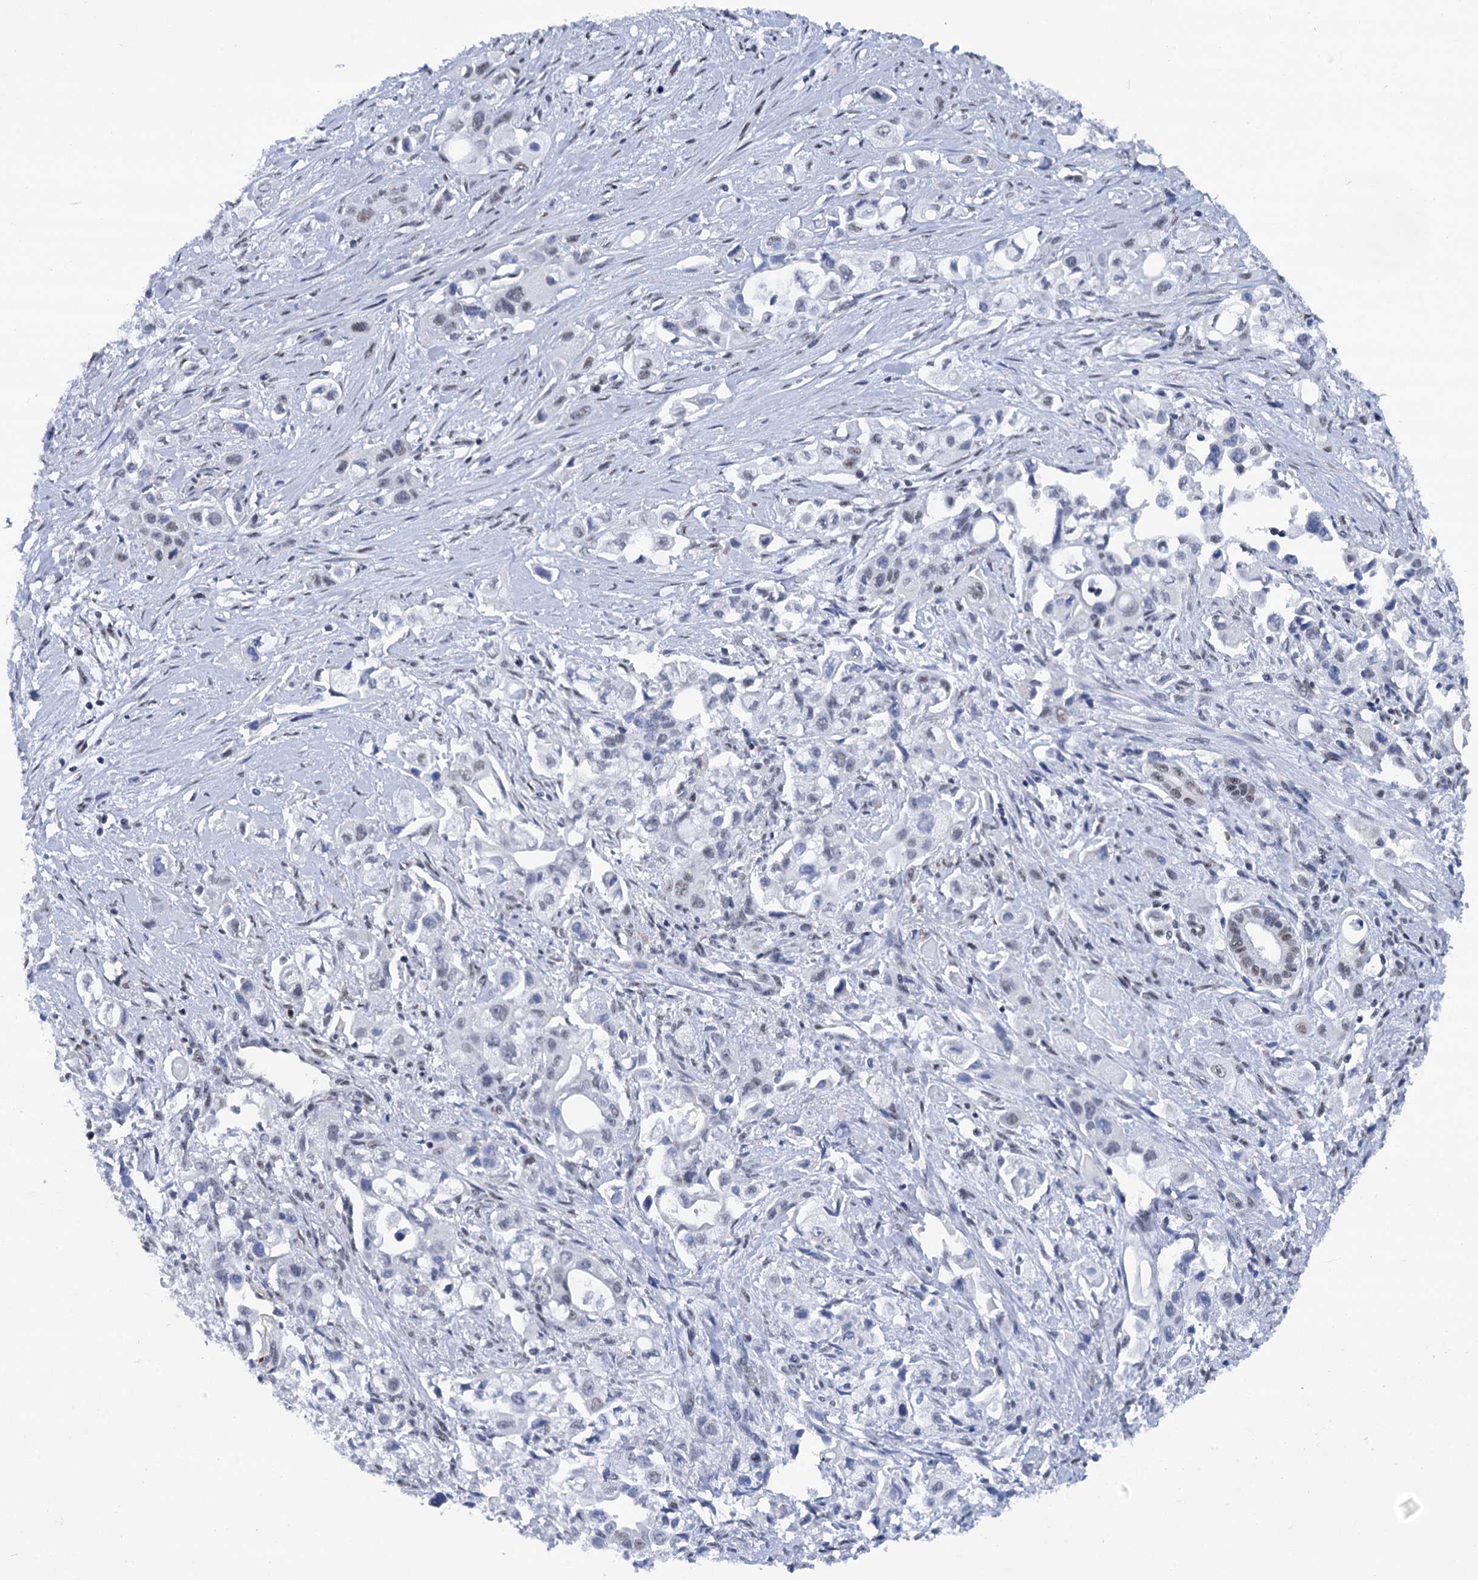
{"staining": {"intensity": "negative", "quantity": "none", "location": "none"}, "tissue": "pancreatic cancer", "cell_type": "Tumor cells", "image_type": "cancer", "snomed": [{"axis": "morphology", "description": "Adenocarcinoma, NOS"}, {"axis": "topography", "description": "Pancreas"}], "caption": "Immunohistochemistry (IHC) histopathology image of human pancreatic cancer (adenocarcinoma) stained for a protein (brown), which demonstrates no staining in tumor cells.", "gene": "SREK1", "patient": {"sex": "female", "age": 66}}